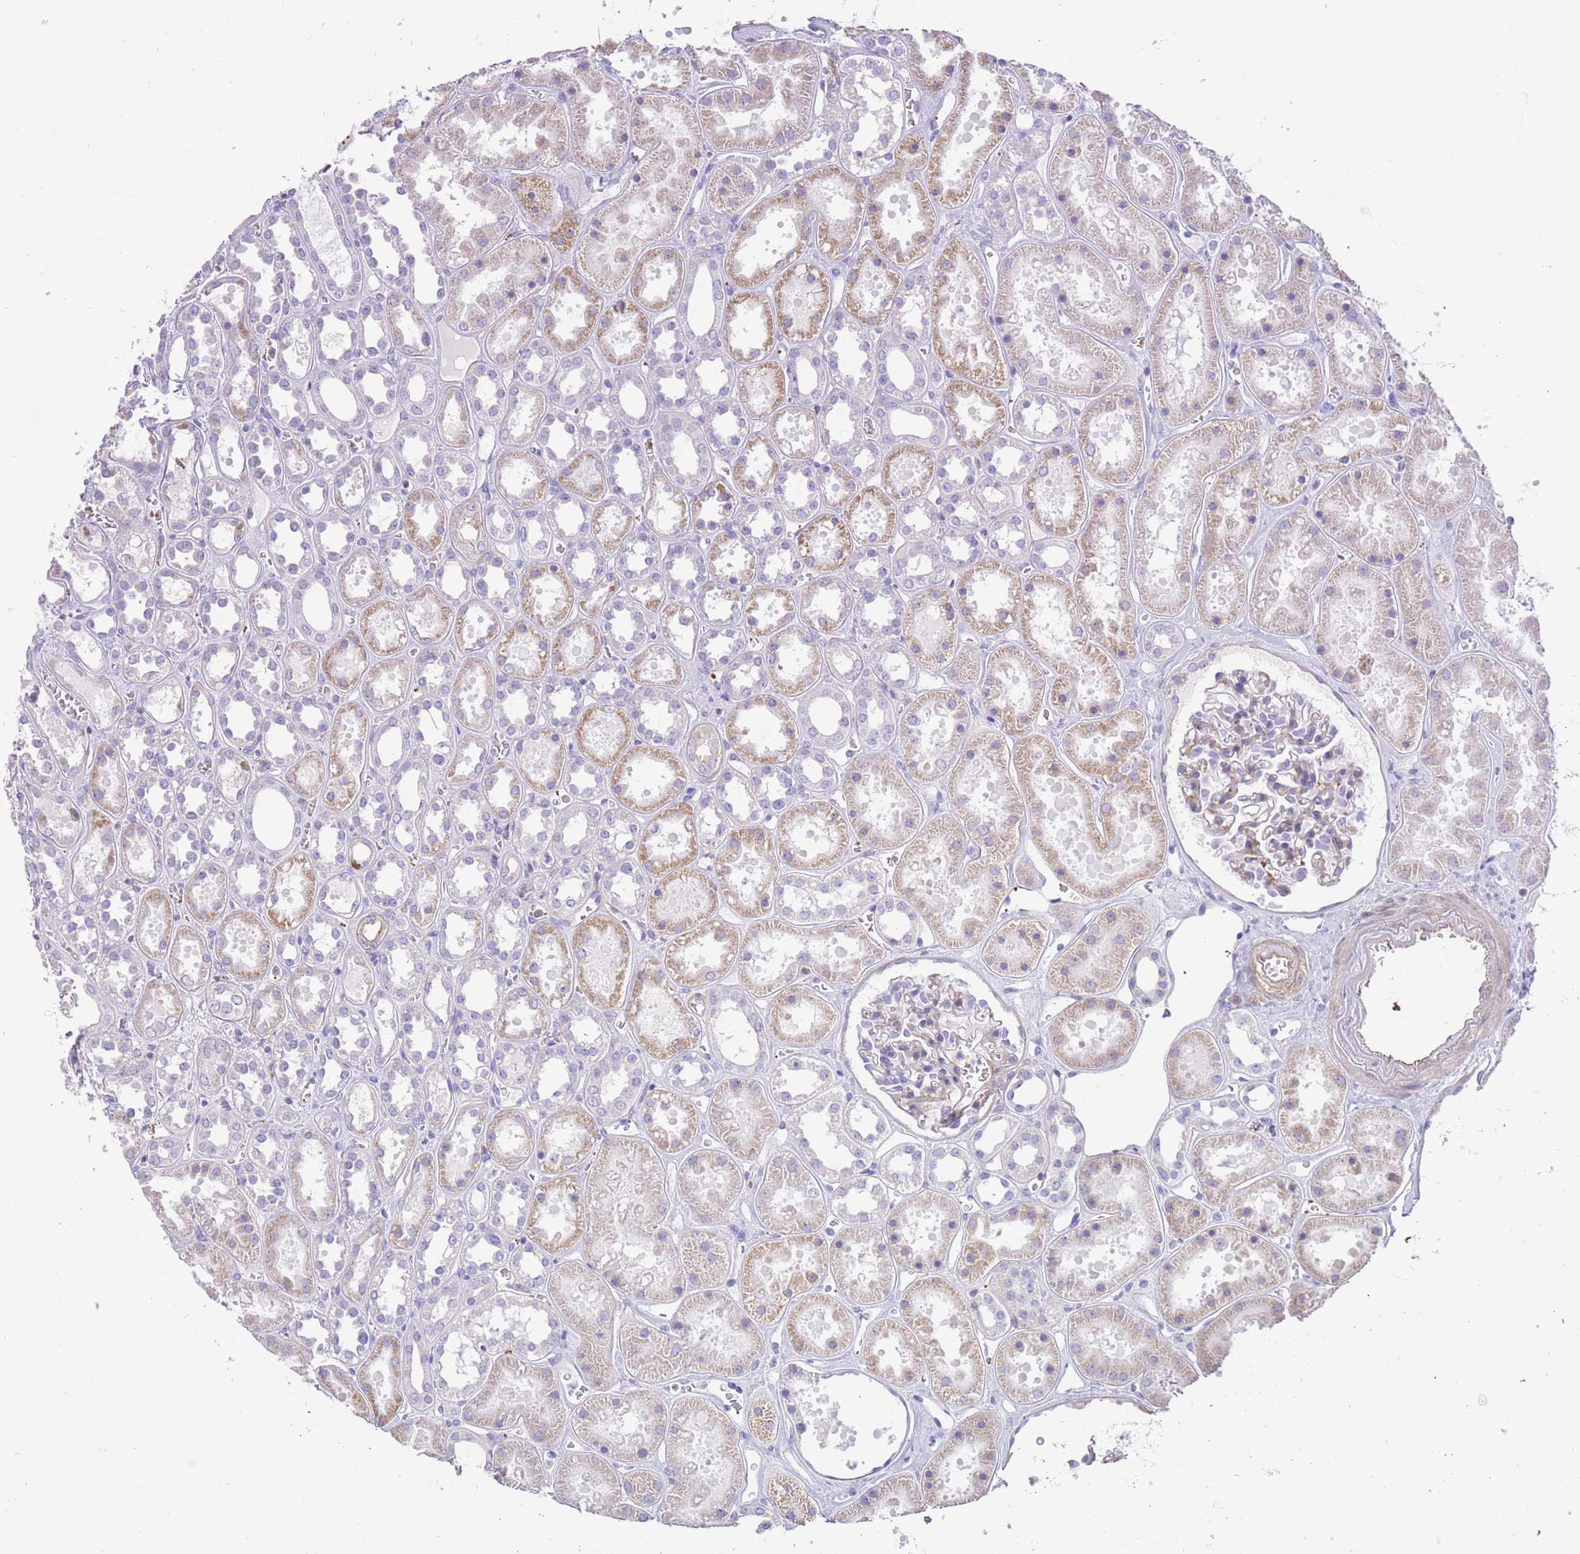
{"staining": {"intensity": "negative", "quantity": "none", "location": "none"}, "tissue": "kidney", "cell_type": "Cells in glomeruli", "image_type": "normal", "snomed": [{"axis": "morphology", "description": "Normal tissue, NOS"}, {"axis": "topography", "description": "Kidney"}], "caption": "Cells in glomeruli are negative for protein expression in benign human kidney.", "gene": "ENSG00000289258", "patient": {"sex": "female", "age": 41}}